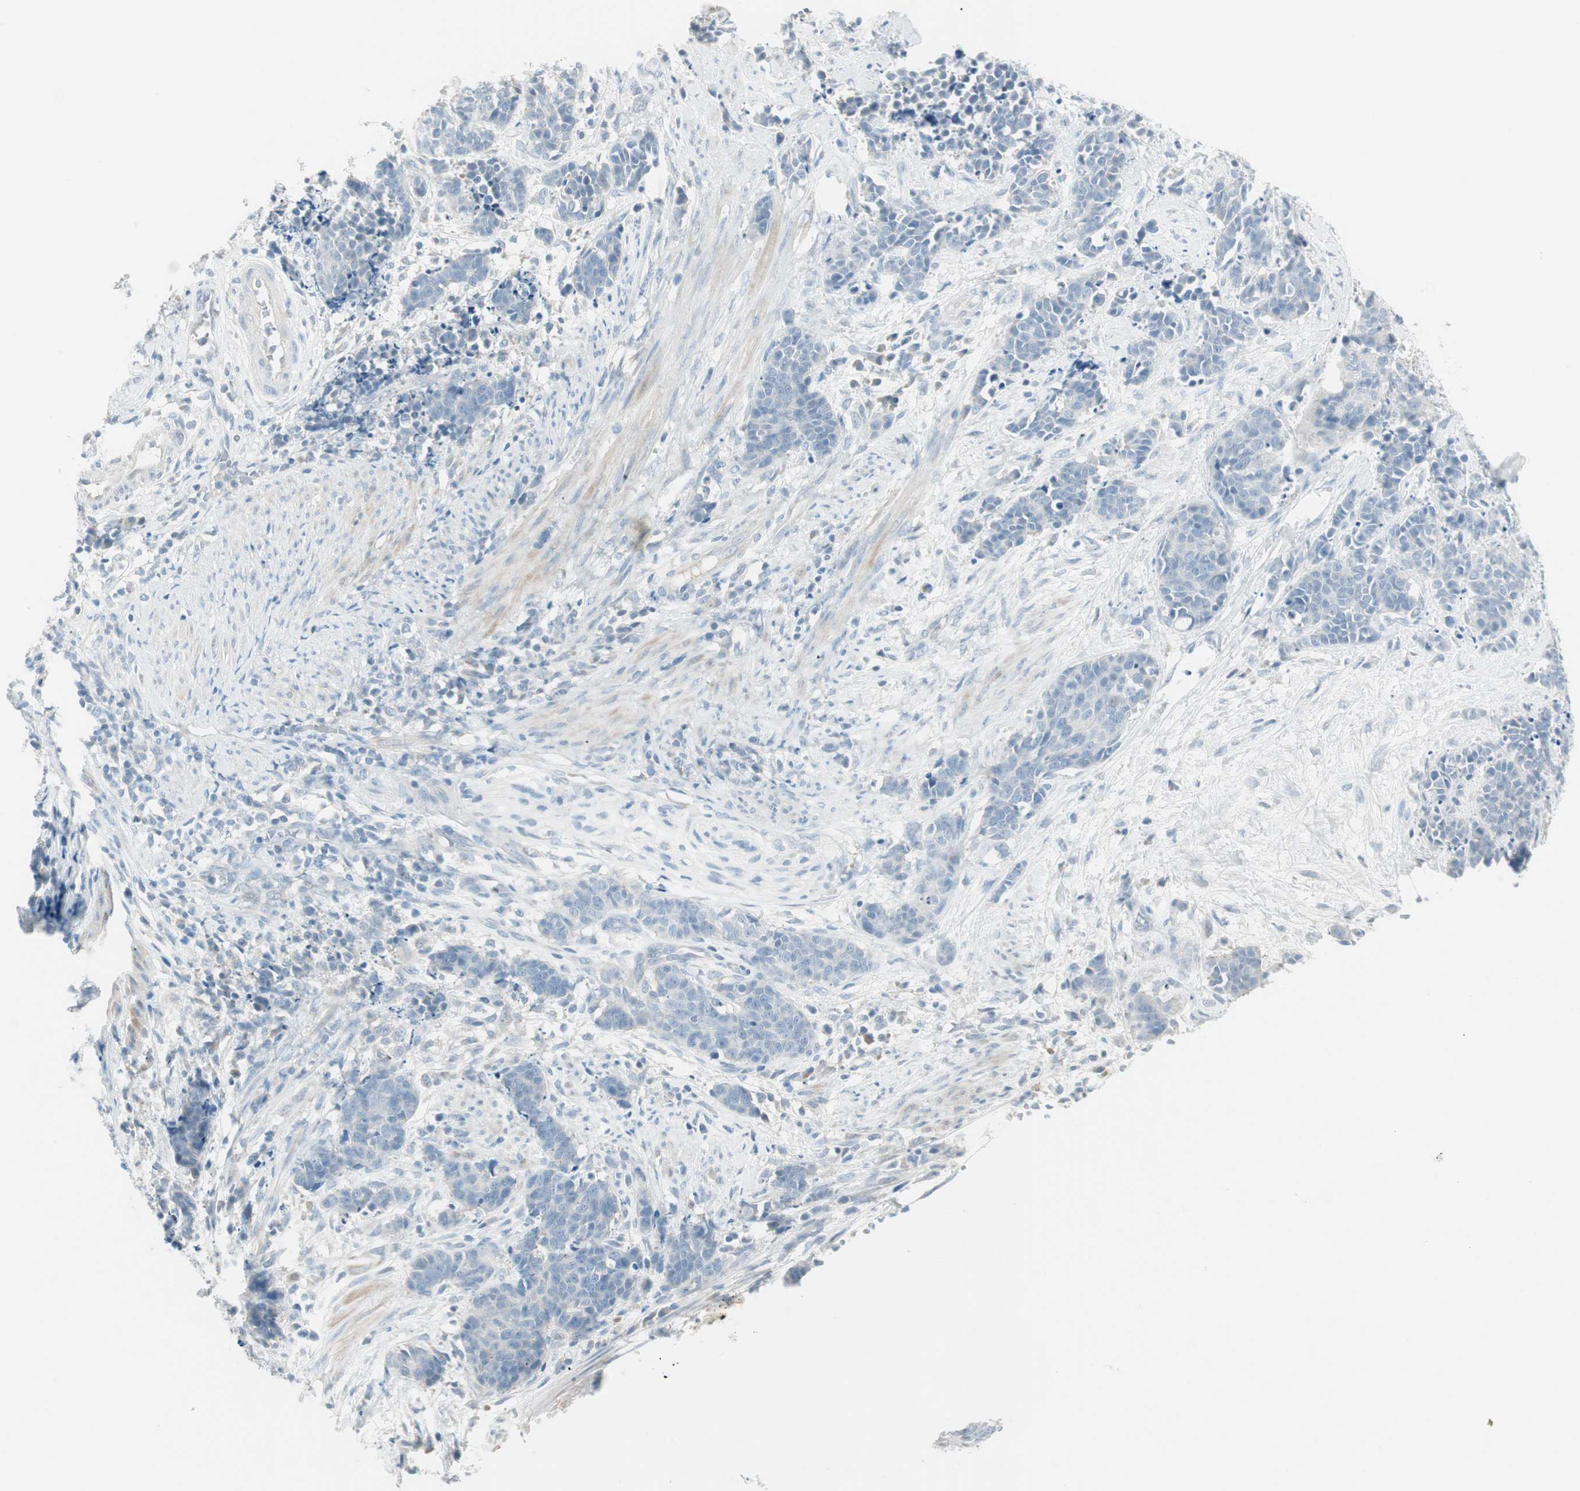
{"staining": {"intensity": "negative", "quantity": "none", "location": "none"}, "tissue": "cervical cancer", "cell_type": "Tumor cells", "image_type": "cancer", "snomed": [{"axis": "morphology", "description": "Squamous cell carcinoma, NOS"}, {"axis": "topography", "description": "Cervix"}], "caption": "Immunohistochemistry (IHC) histopathology image of neoplastic tissue: squamous cell carcinoma (cervical) stained with DAB (3,3'-diaminobenzidine) exhibits no significant protein staining in tumor cells.", "gene": "ITLN2", "patient": {"sex": "female", "age": 35}}